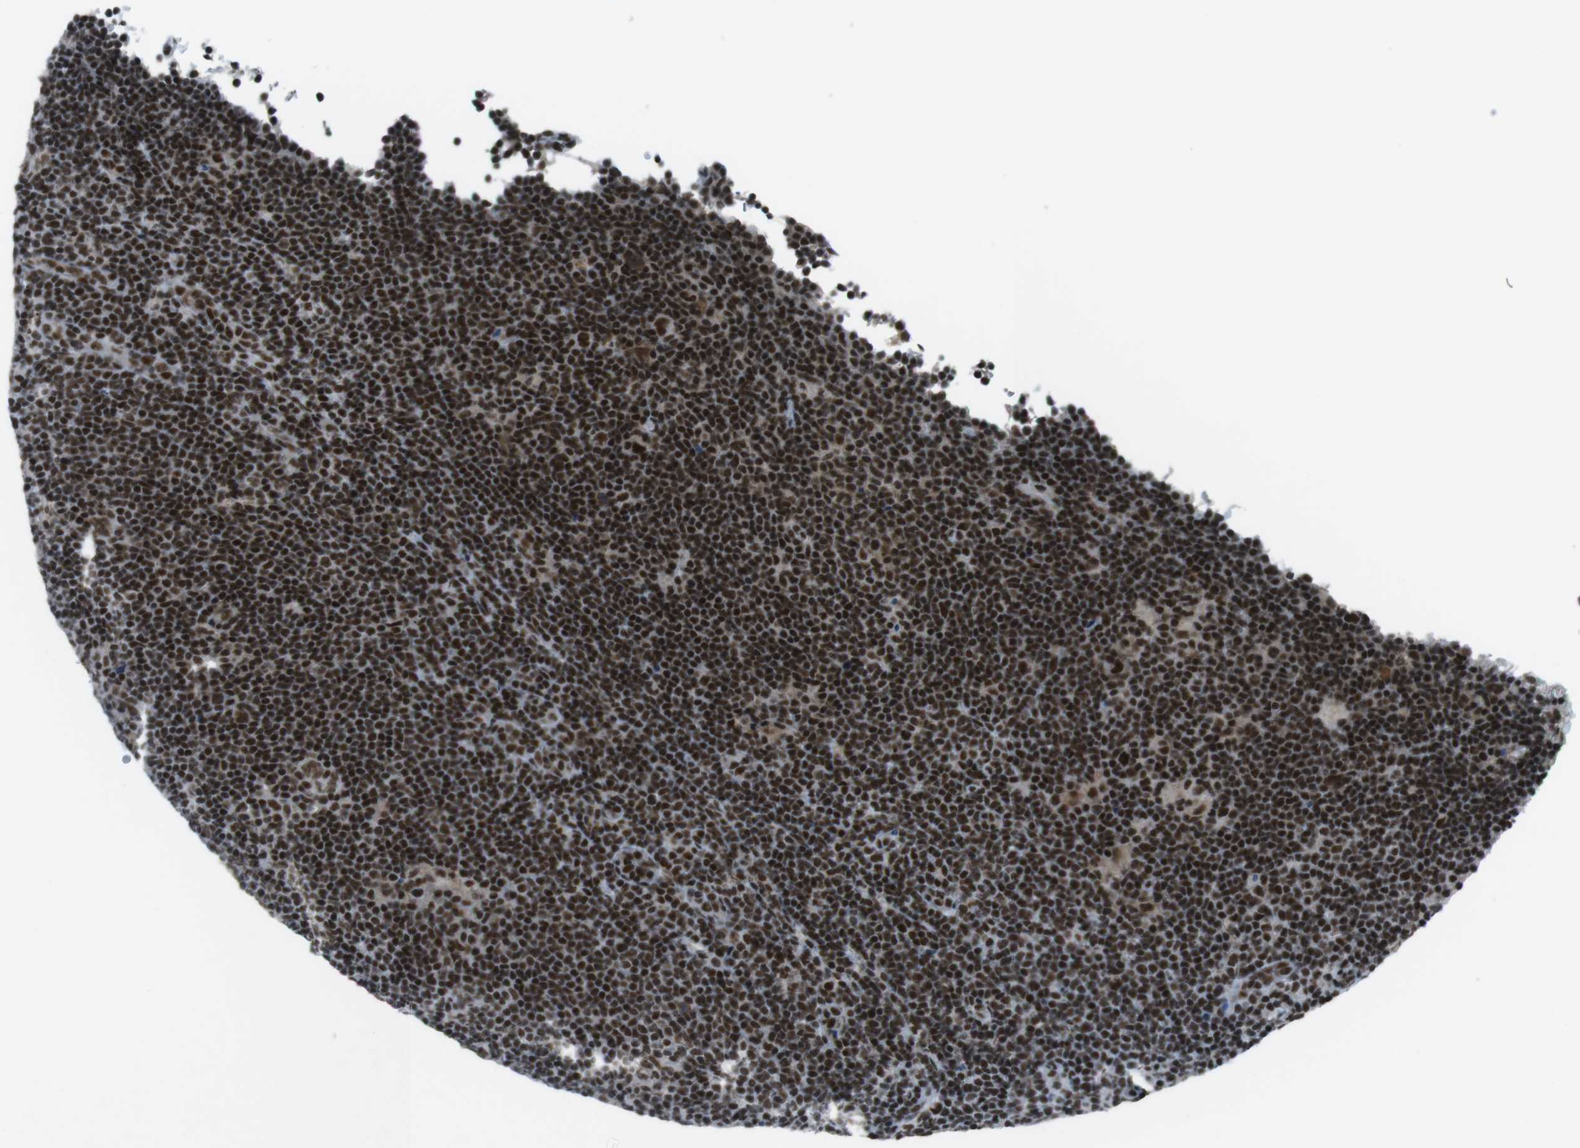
{"staining": {"intensity": "strong", "quantity": ">75%", "location": "nuclear"}, "tissue": "lymphoma", "cell_type": "Tumor cells", "image_type": "cancer", "snomed": [{"axis": "morphology", "description": "Hodgkin's disease, NOS"}, {"axis": "topography", "description": "Lymph node"}], "caption": "DAB (3,3'-diaminobenzidine) immunohistochemical staining of Hodgkin's disease demonstrates strong nuclear protein positivity in approximately >75% of tumor cells.", "gene": "TAF1", "patient": {"sex": "female", "age": 57}}